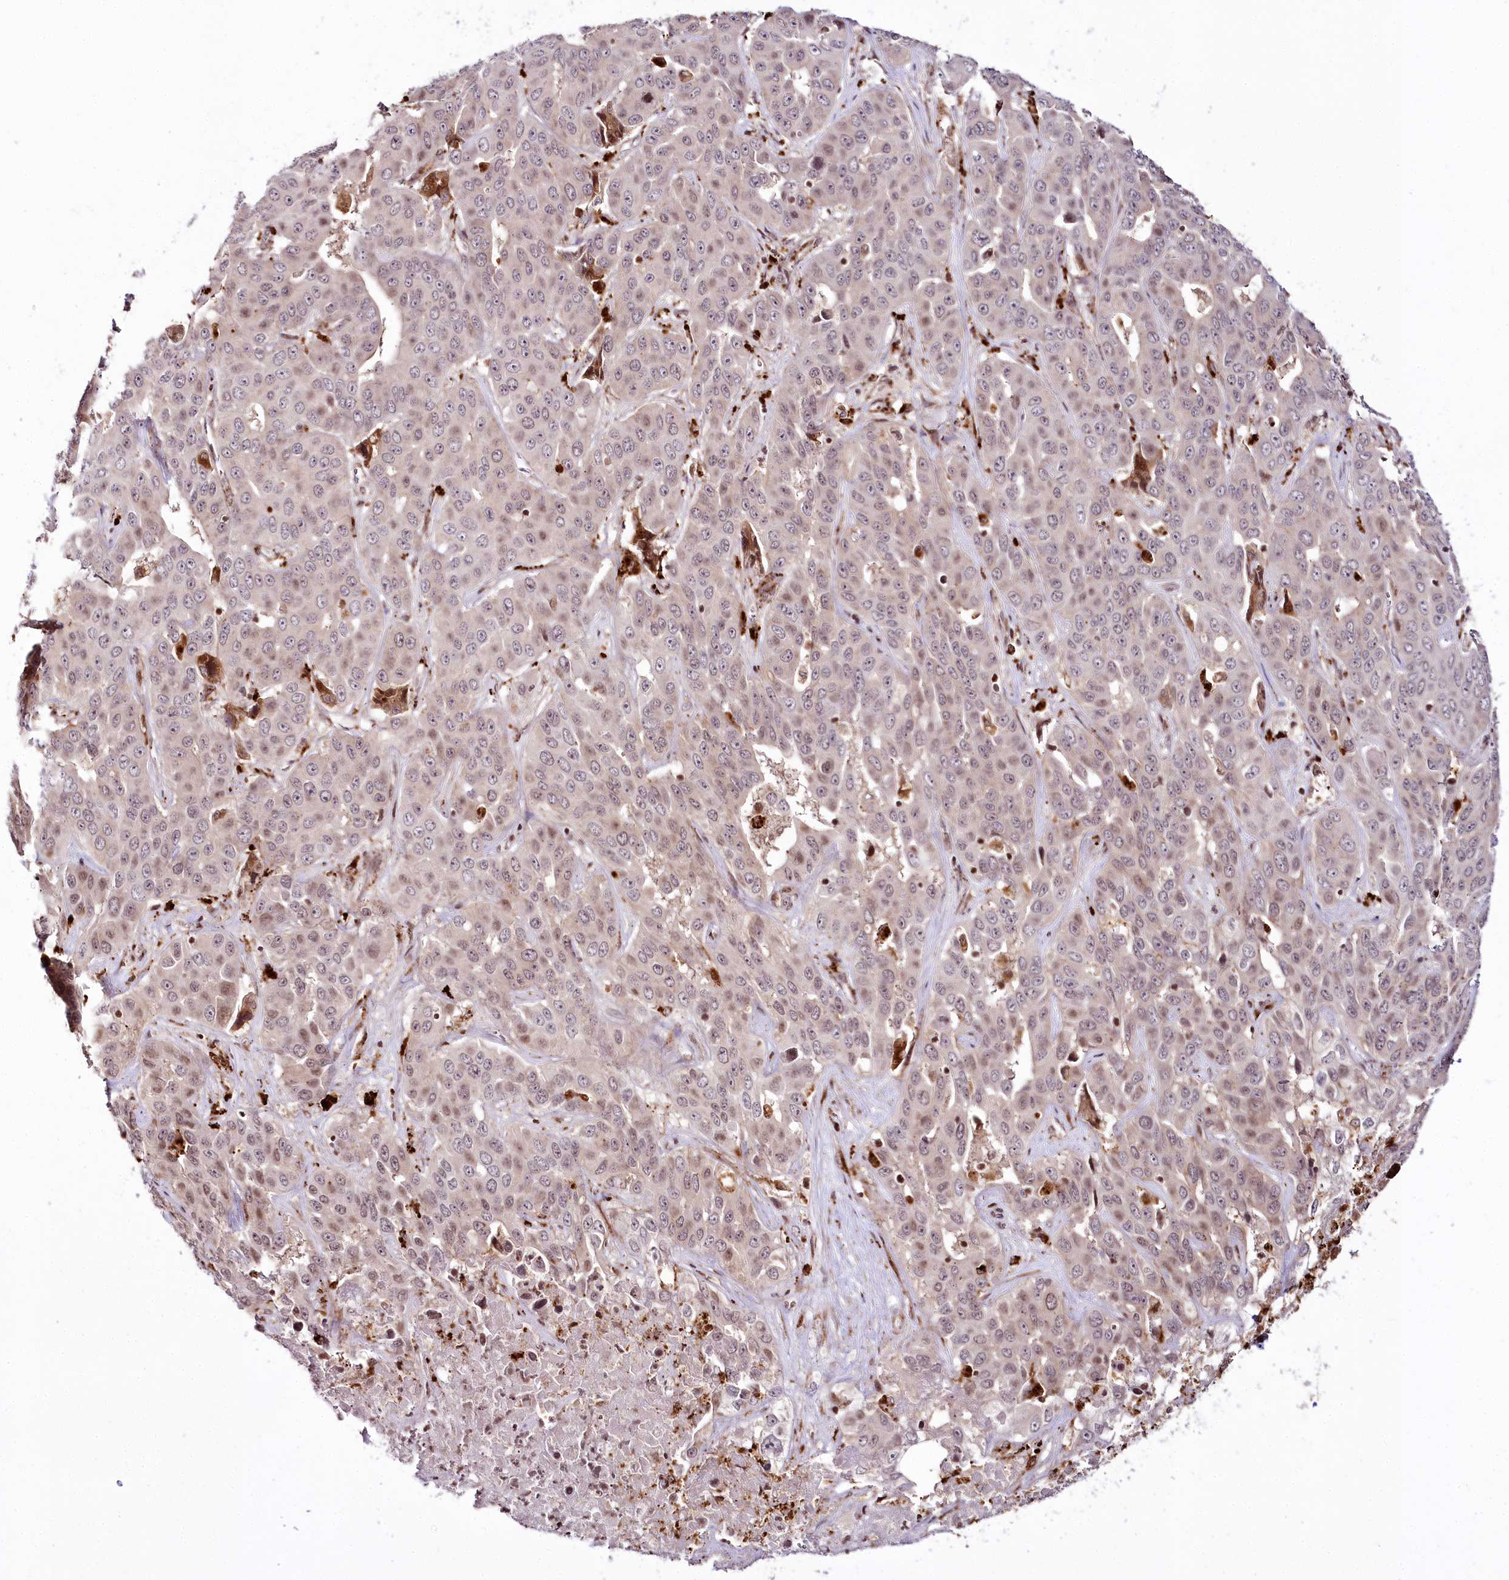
{"staining": {"intensity": "weak", "quantity": "<25%", "location": "nuclear"}, "tissue": "liver cancer", "cell_type": "Tumor cells", "image_type": "cancer", "snomed": [{"axis": "morphology", "description": "Cholangiocarcinoma"}, {"axis": "topography", "description": "Liver"}], "caption": "Immunohistochemical staining of human liver cancer shows no significant expression in tumor cells.", "gene": "HOXC8", "patient": {"sex": "female", "age": 52}}